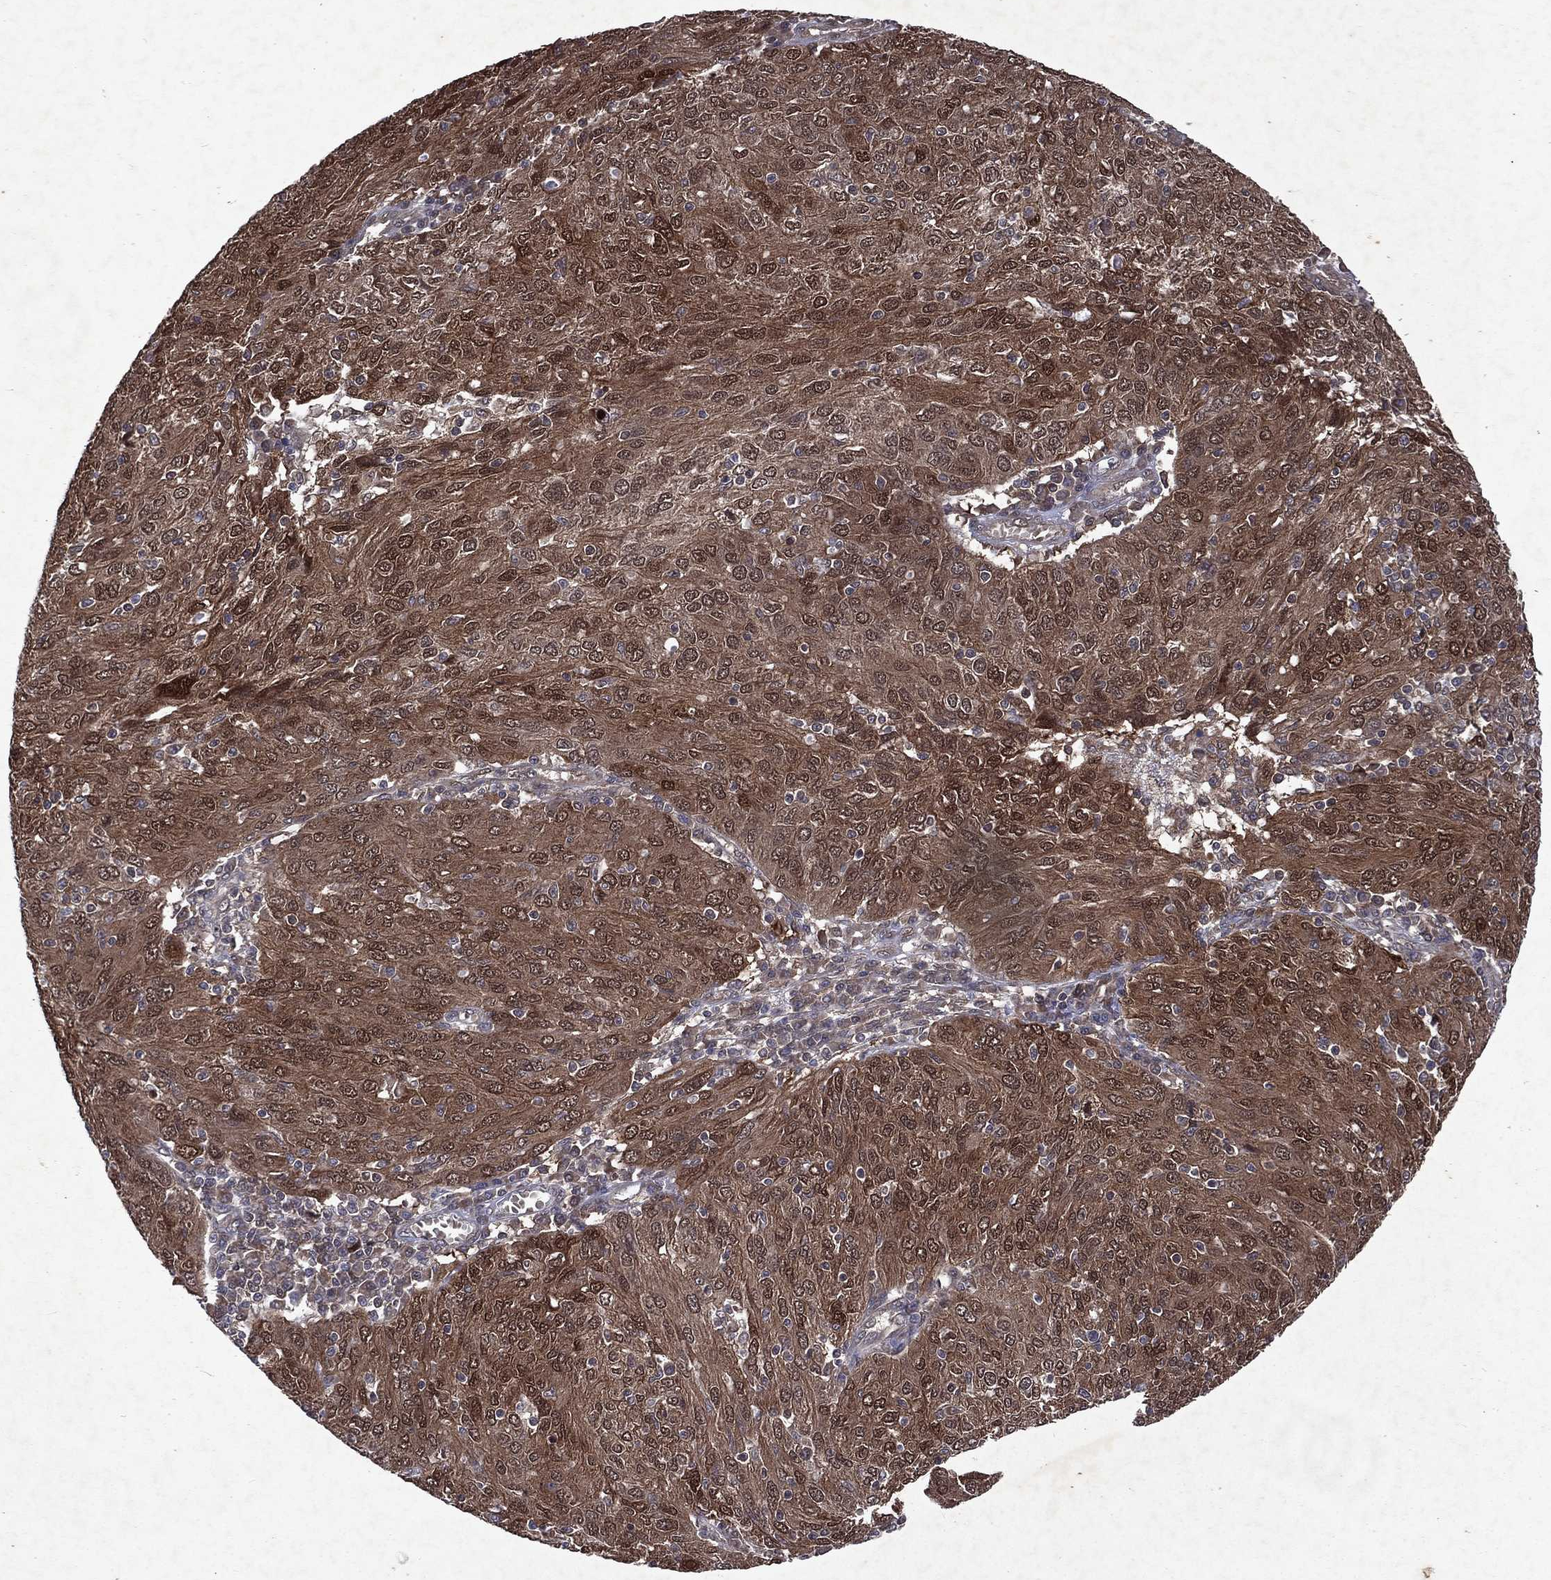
{"staining": {"intensity": "moderate", "quantity": "25%-75%", "location": "cytoplasmic/membranous,nuclear"}, "tissue": "ovarian cancer", "cell_type": "Tumor cells", "image_type": "cancer", "snomed": [{"axis": "morphology", "description": "Carcinoma, endometroid"}, {"axis": "topography", "description": "Ovary"}], "caption": "High-power microscopy captured an immunohistochemistry micrograph of endometroid carcinoma (ovarian), revealing moderate cytoplasmic/membranous and nuclear staining in approximately 25%-75% of tumor cells.", "gene": "MTAP", "patient": {"sex": "female", "age": 50}}